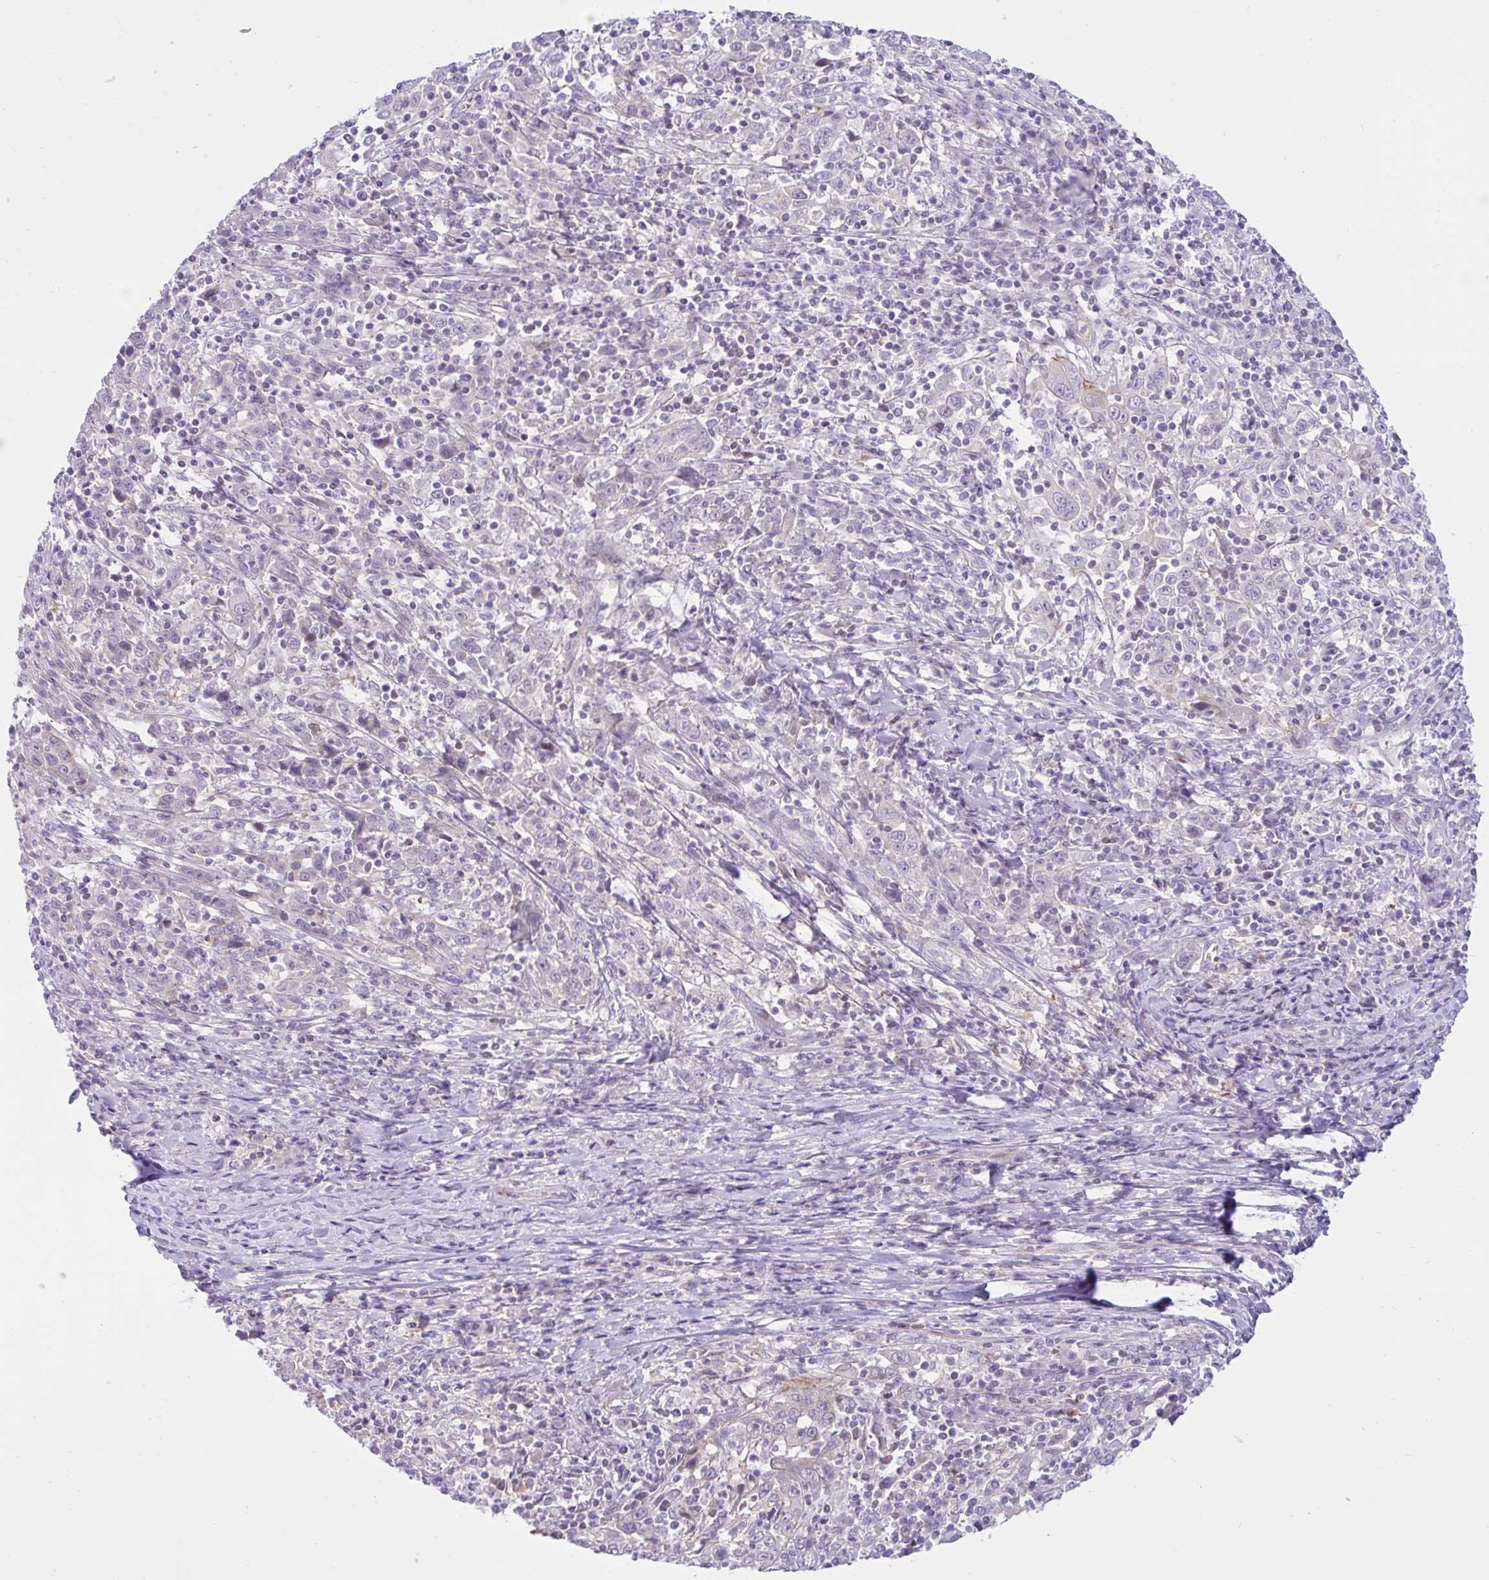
{"staining": {"intensity": "negative", "quantity": "none", "location": "none"}, "tissue": "cervical cancer", "cell_type": "Tumor cells", "image_type": "cancer", "snomed": [{"axis": "morphology", "description": "Squamous cell carcinoma, NOS"}, {"axis": "topography", "description": "Cervix"}], "caption": "Tumor cells are negative for brown protein staining in cervical cancer.", "gene": "ZNF101", "patient": {"sex": "female", "age": 46}}